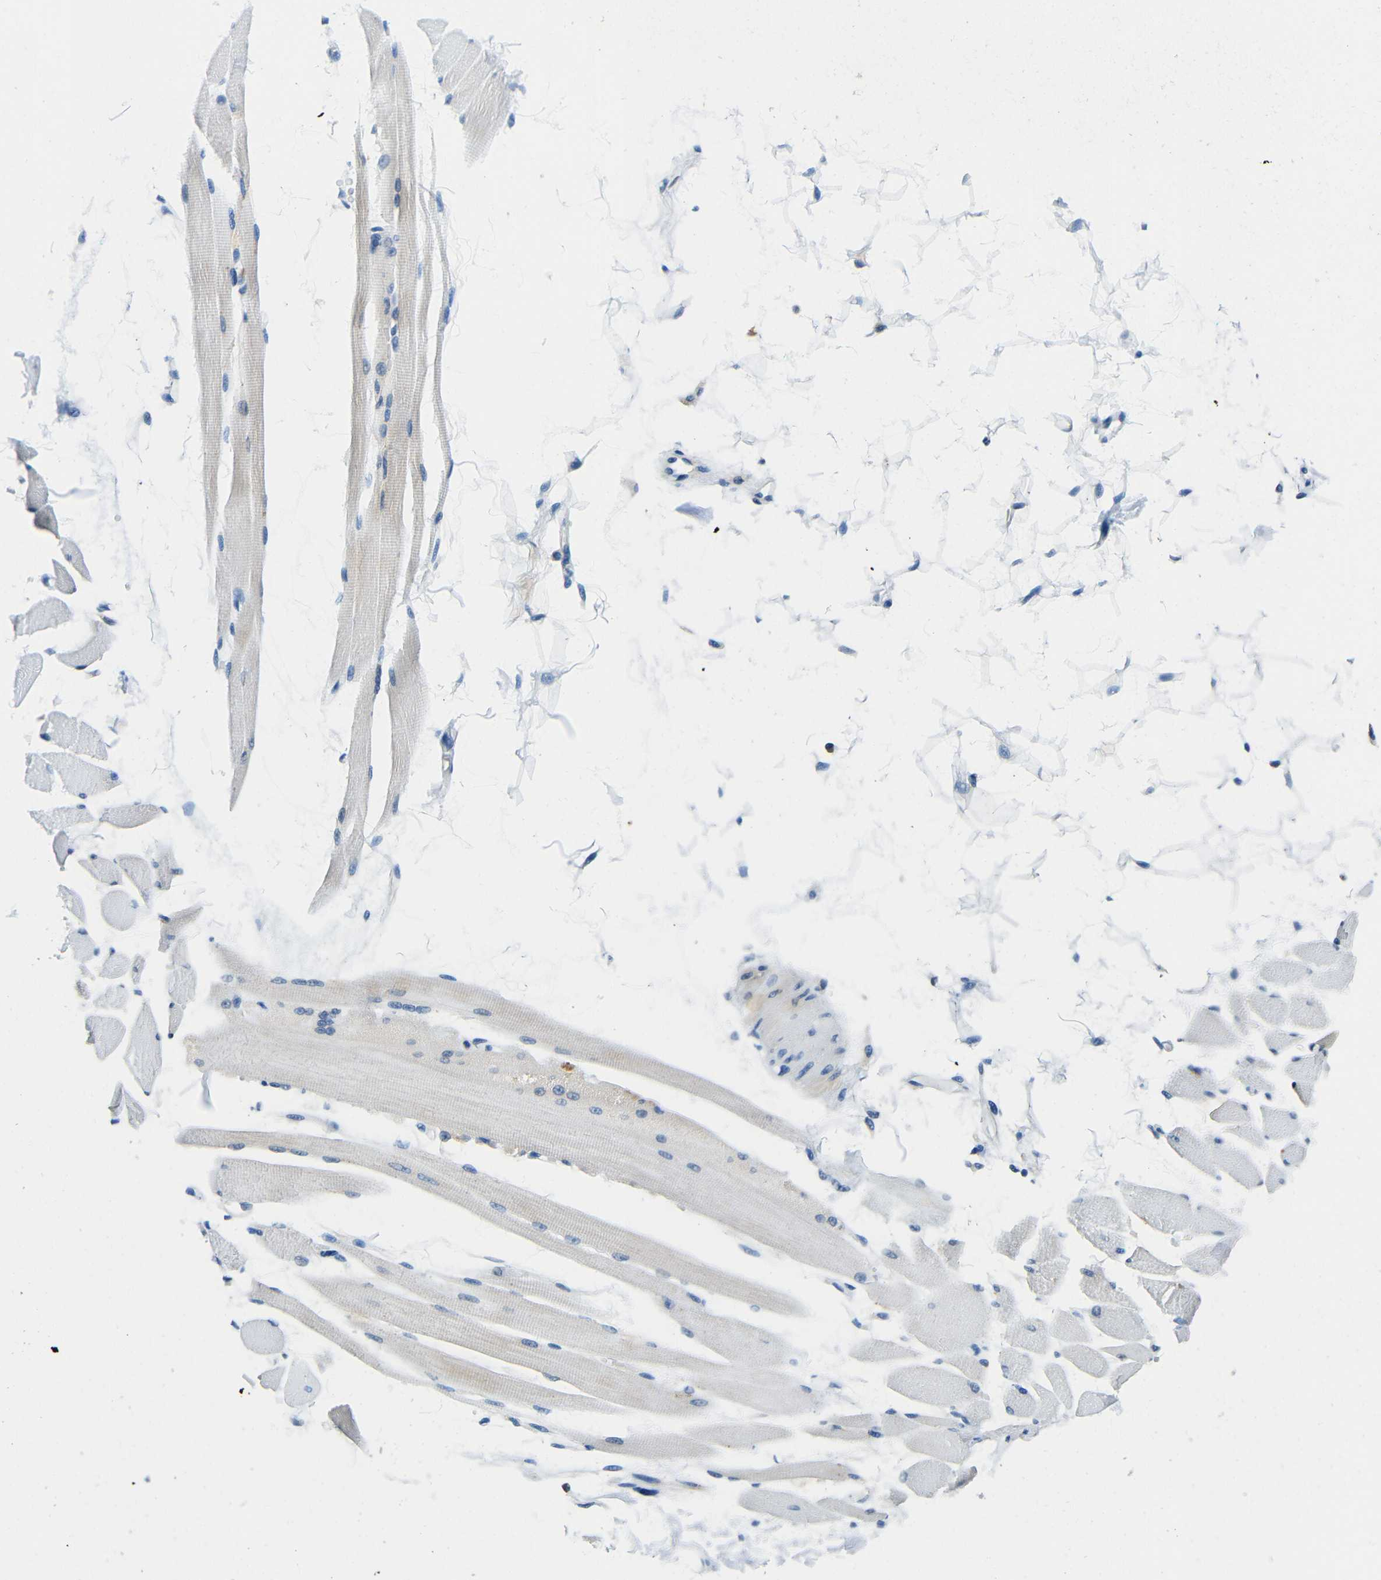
{"staining": {"intensity": "negative", "quantity": "none", "location": "none"}, "tissue": "skeletal muscle", "cell_type": "Myocytes", "image_type": "normal", "snomed": [{"axis": "morphology", "description": "Normal tissue, NOS"}, {"axis": "topography", "description": "Skeletal muscle"}, {"axis": "topography", "description": "Oral tissue"}, {"axis": "topography", "description": "Peripheral nerve tissue"}], "caption": "Immunohistochemistry (IHC) photomicrograph of unremarkable skeletal muscle stained for a protein (brown), which displays no expression in myocytes.", "gene": "ADAP1", "patient": {"sex": "female", "age": 84}}